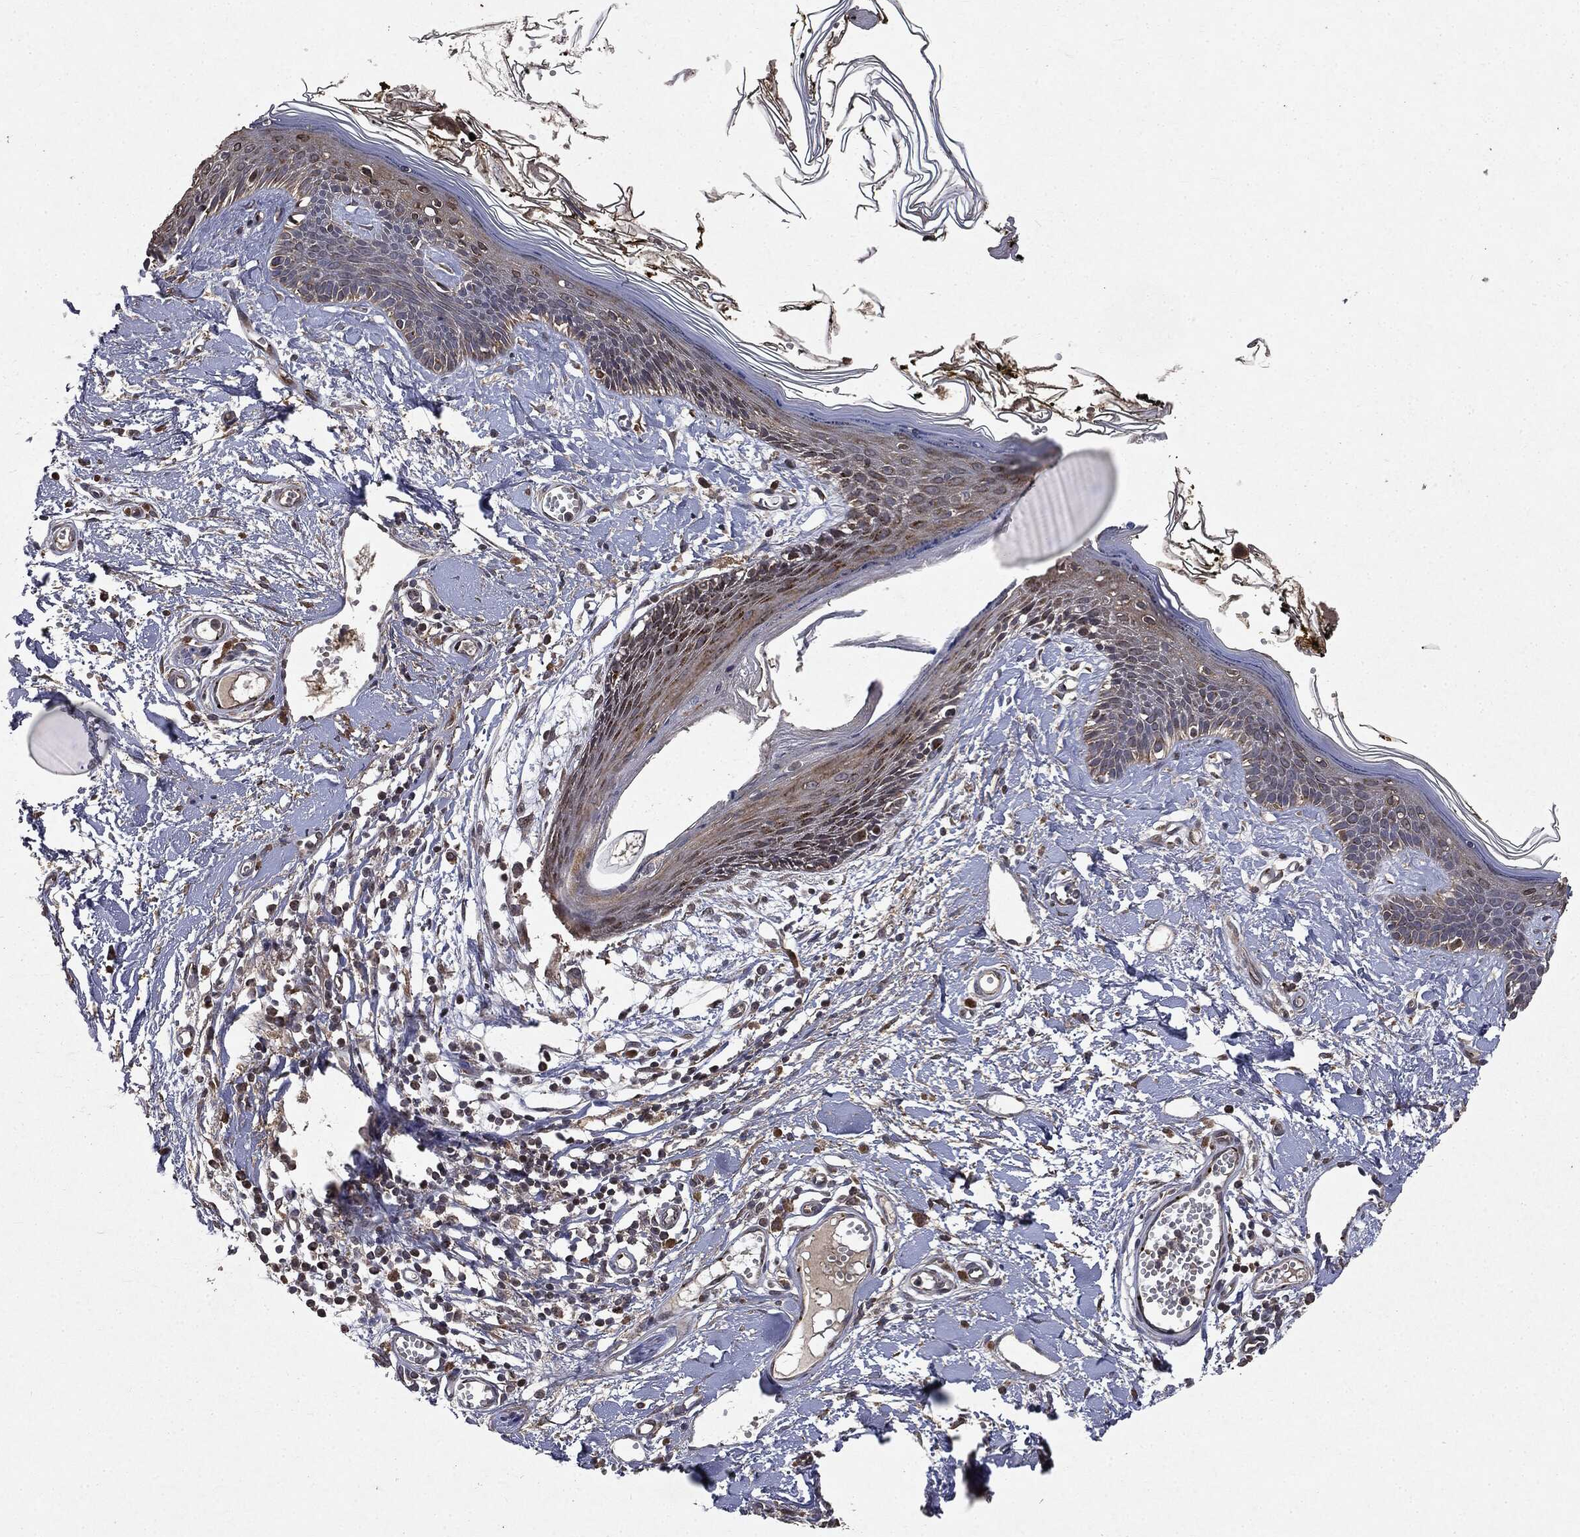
{"staining": {"intensity": "moderate", "quantity": "<25%", "location": "cytoplasmic/membranous"}, "tissue": "skin", "cell_type": "Fibroblasts", "image_type": "normal", "snomed": [{"axis": "morphology", "description": "Normal tissue, NOS"}, {"axis": "topography", "description": "Skin"}], "caption": "Immunohistochemical staining of unremarkable human skin shows <25% levels of moderate cytoplasmic/membranous protein positivity in about <25% of fibroblasts.", "gene": "PLPPR2", "patient": {"sex": "male", "age": 76}}